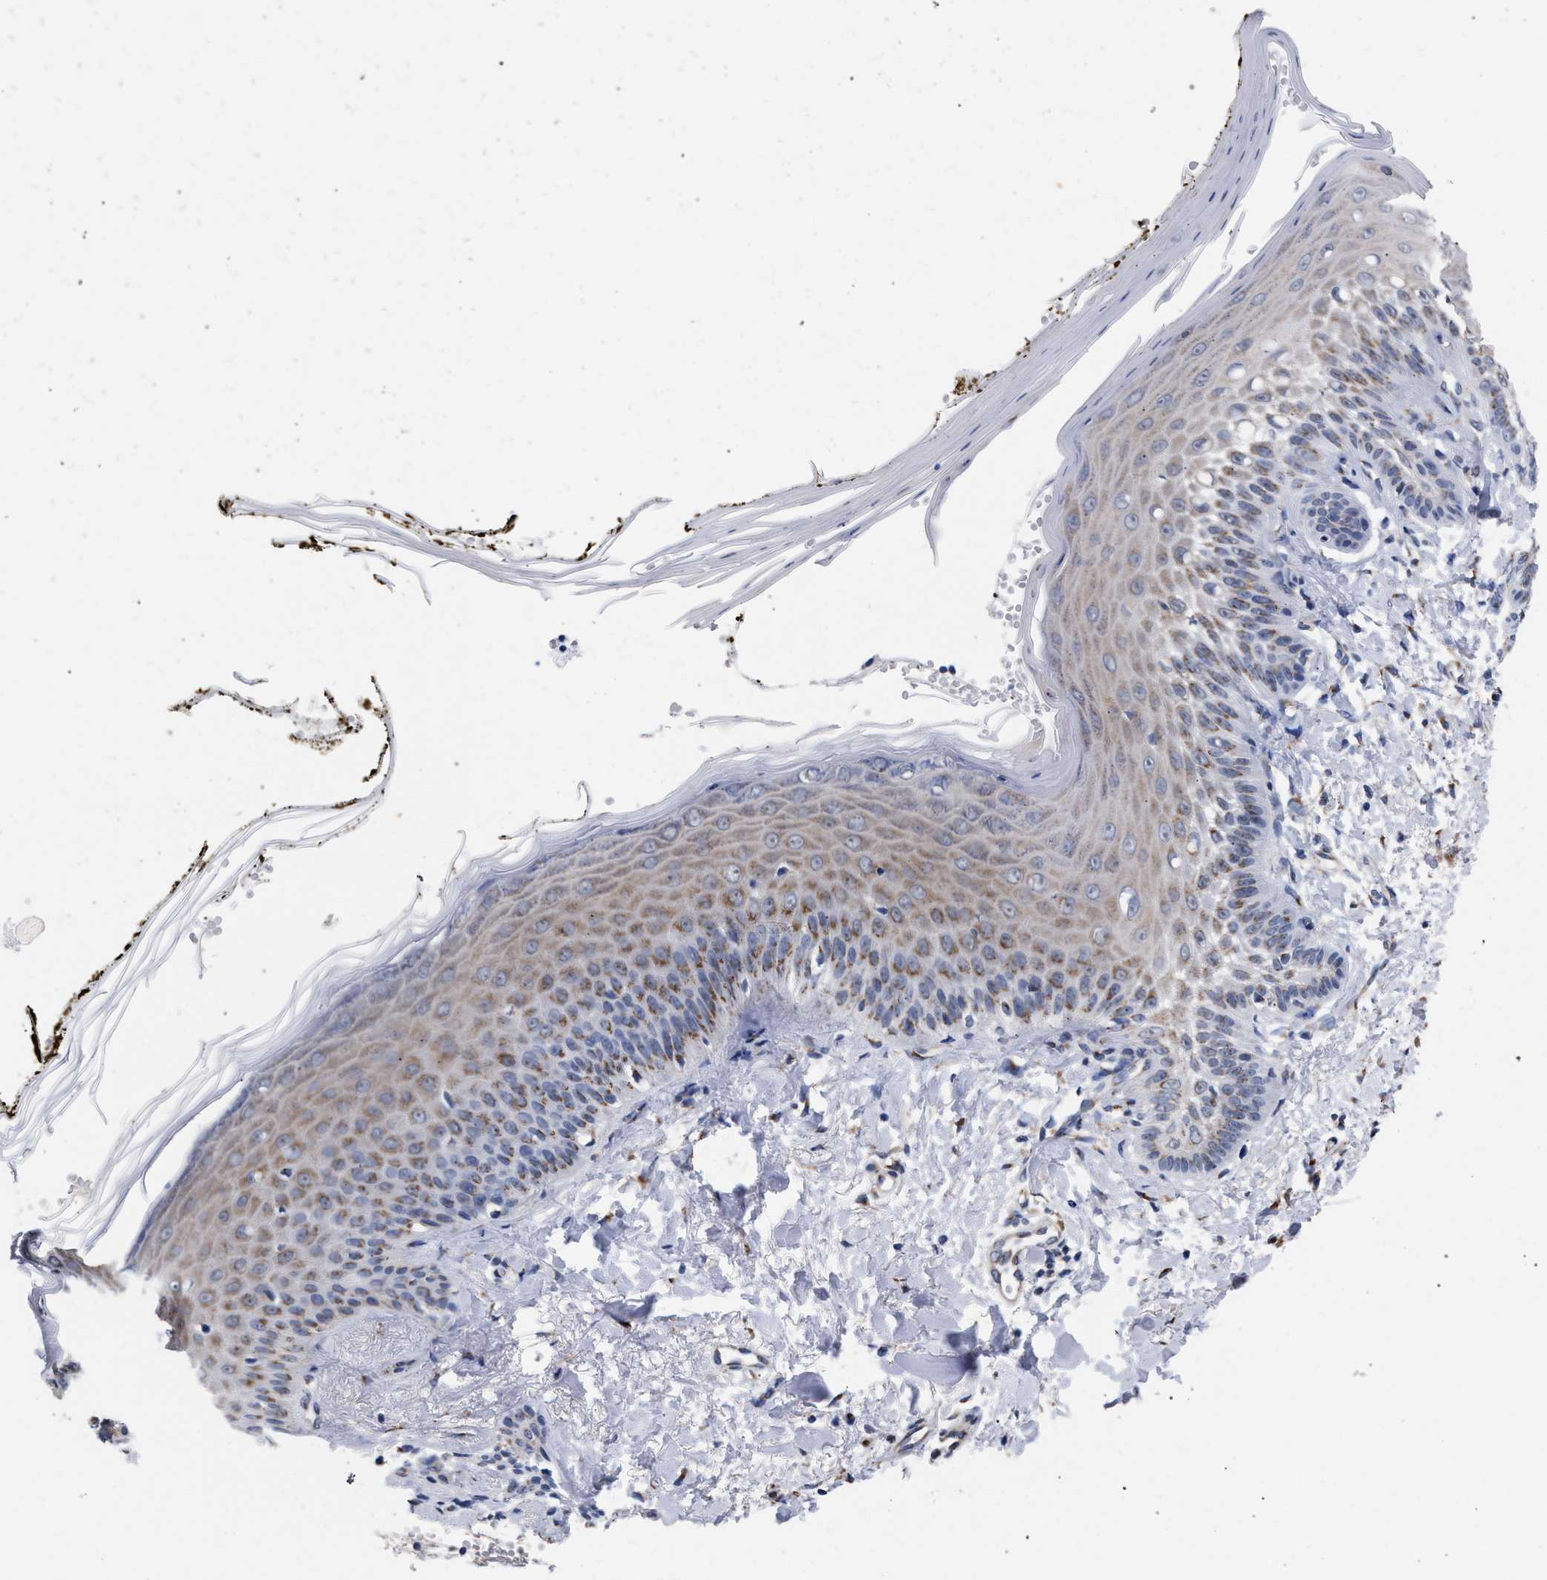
{"staining": {"intensity": "weak", "quantity": ">75%", "location": "cytoplasmic/membranous"}, "tissue": "skin", "cell_type": "Fibroblasts", "image_type": "normal", "snomed": [{"axis": "morphology", "description": "Normal tissue, NOS"}, {"axis": "topography", "description": "Skin"}, {"axis": "topography", "description": "Peripheral nerve tissue"}], "caption": "Benign skin exhibits weak cytoplasmic/membranous staining in about >75% of fibroblasts, visualized by immunohistochemistry.", "gene": "GOLGA2", "patient": {"sex": "male", "age": 24}}